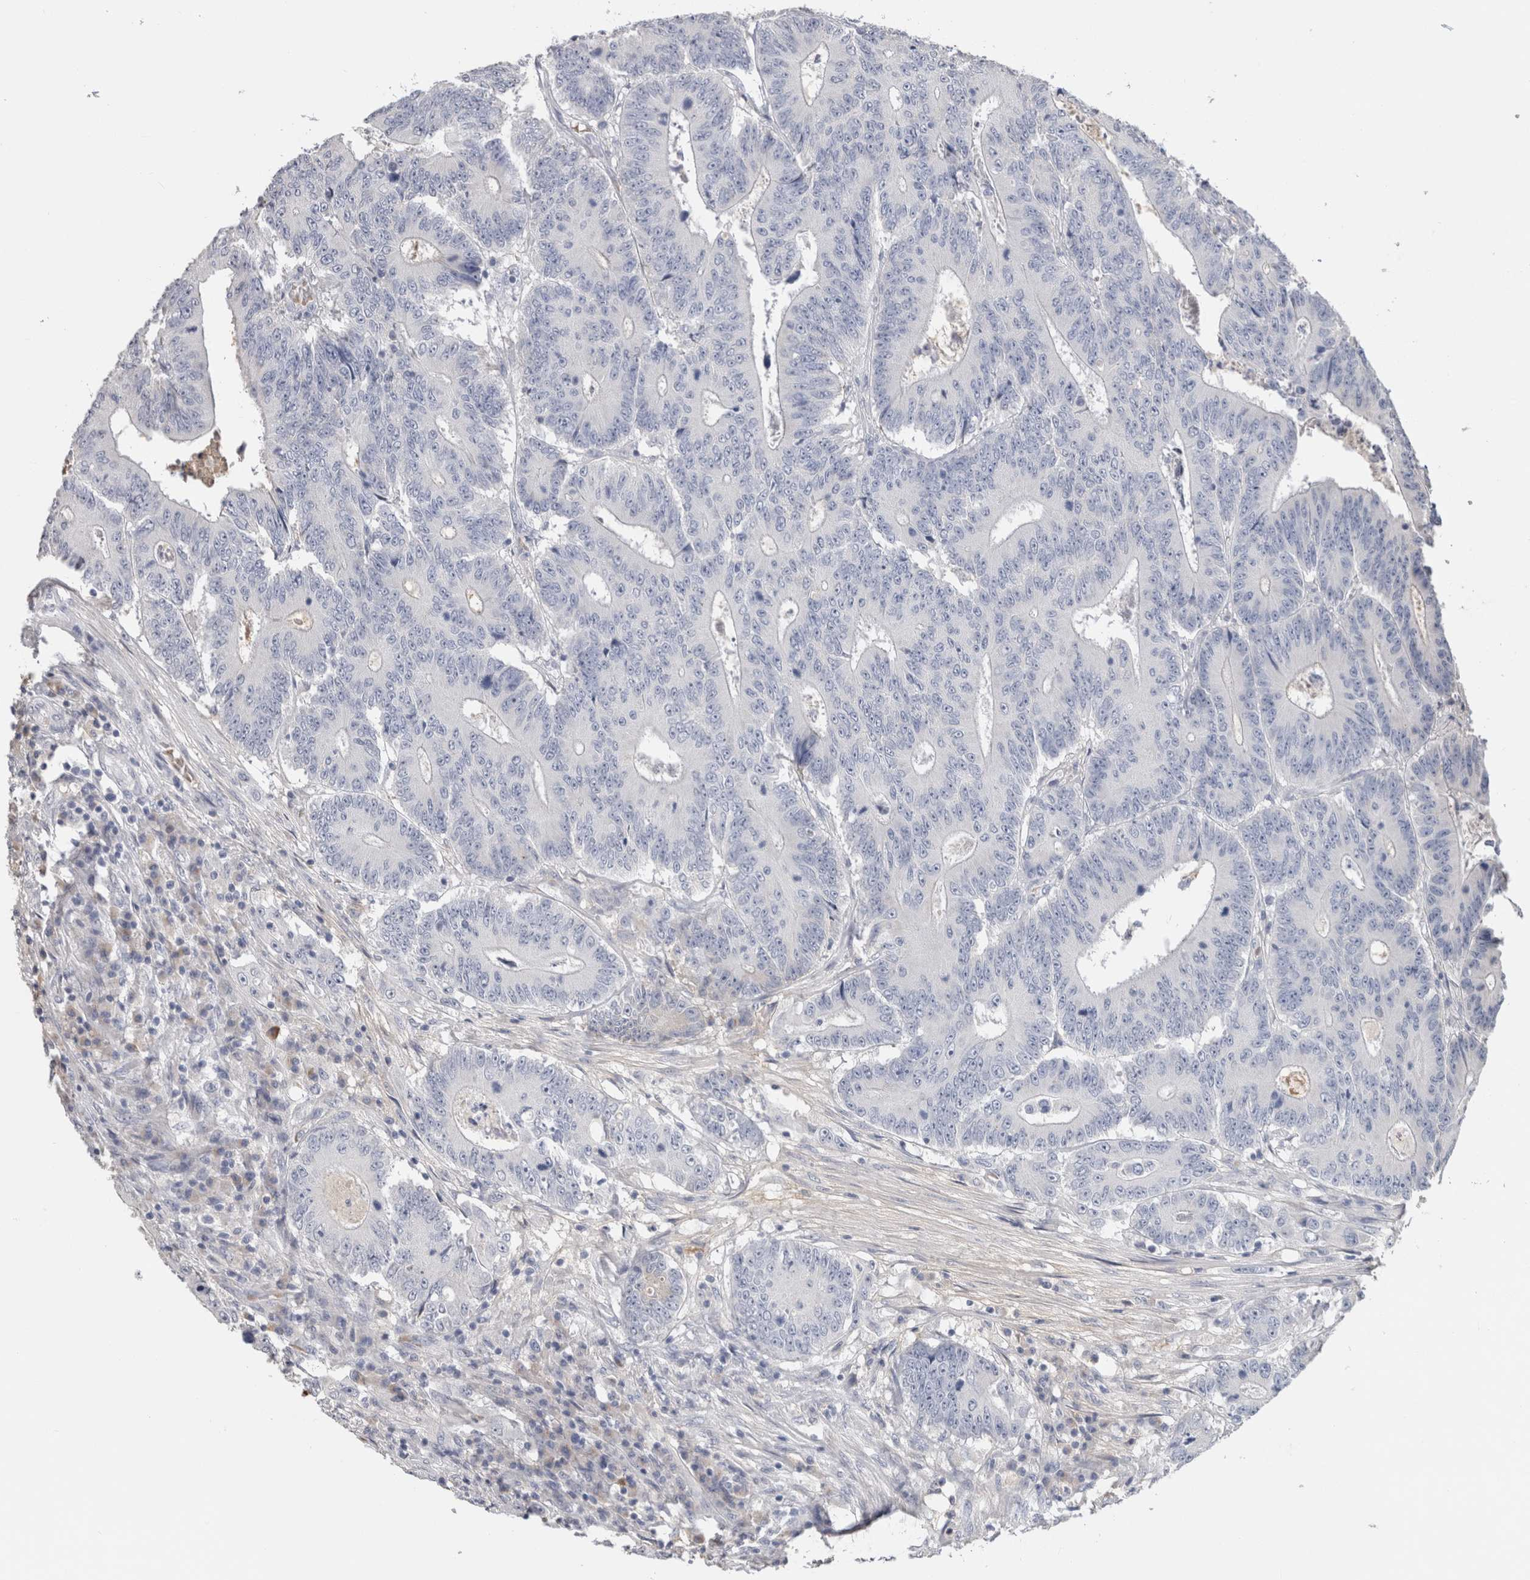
{"staining": {"intensity": "negative", "quantity": "none", "location": "none"}, "tissue": "colorectal cancer", "cell_type": "Tumor cells", "image_type": "cancer", "snomed": [{"axis": "morphology", "description": "Adenocarcinoma, NOS"}, {"axis": "topography", "description": "Colon"}], "caption": "IHC of colorectal cancer displays no staining in tumor cells.", "gene": "SCGB1A1", "patient": {"sex": "male", "age": 83}}